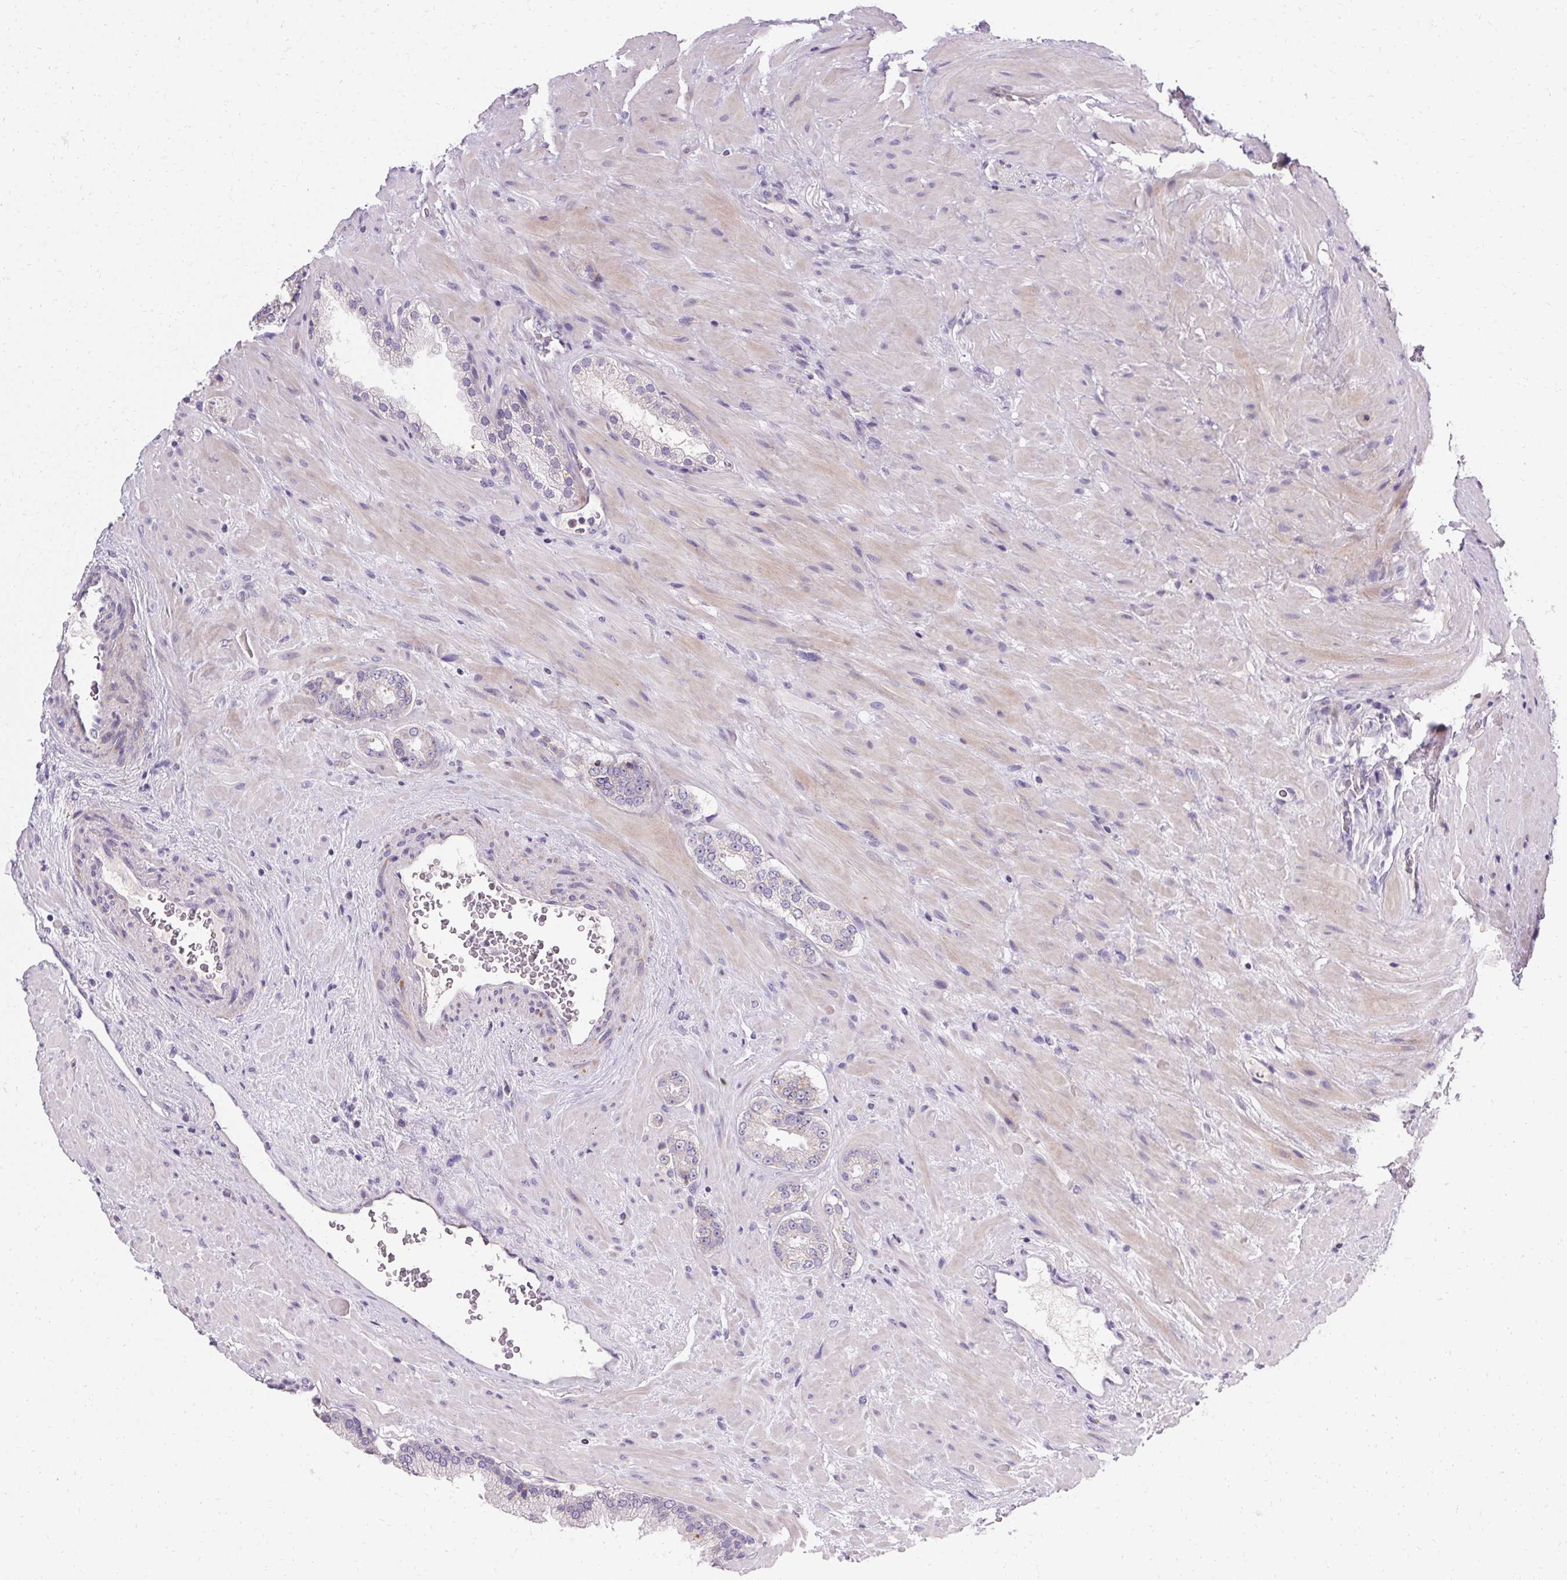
{"staining": {"intensity": "negative", "quantity": "none", "location": "none"}, "tissue": "prostate cancer", "cell_type": "Tumor cells", "image_type": "cancer", "snomed": [{"axis": "morphology", "description": "Adenocarcinoma, NOS"}, {"axis": "topography", "description": "Prostate"}], "caption": "Tumor cells show no significant protein positivity in prostate adenocarcinoma.", "gene": "TRIP13", "patient": {"sex": "male", "age": 63}}